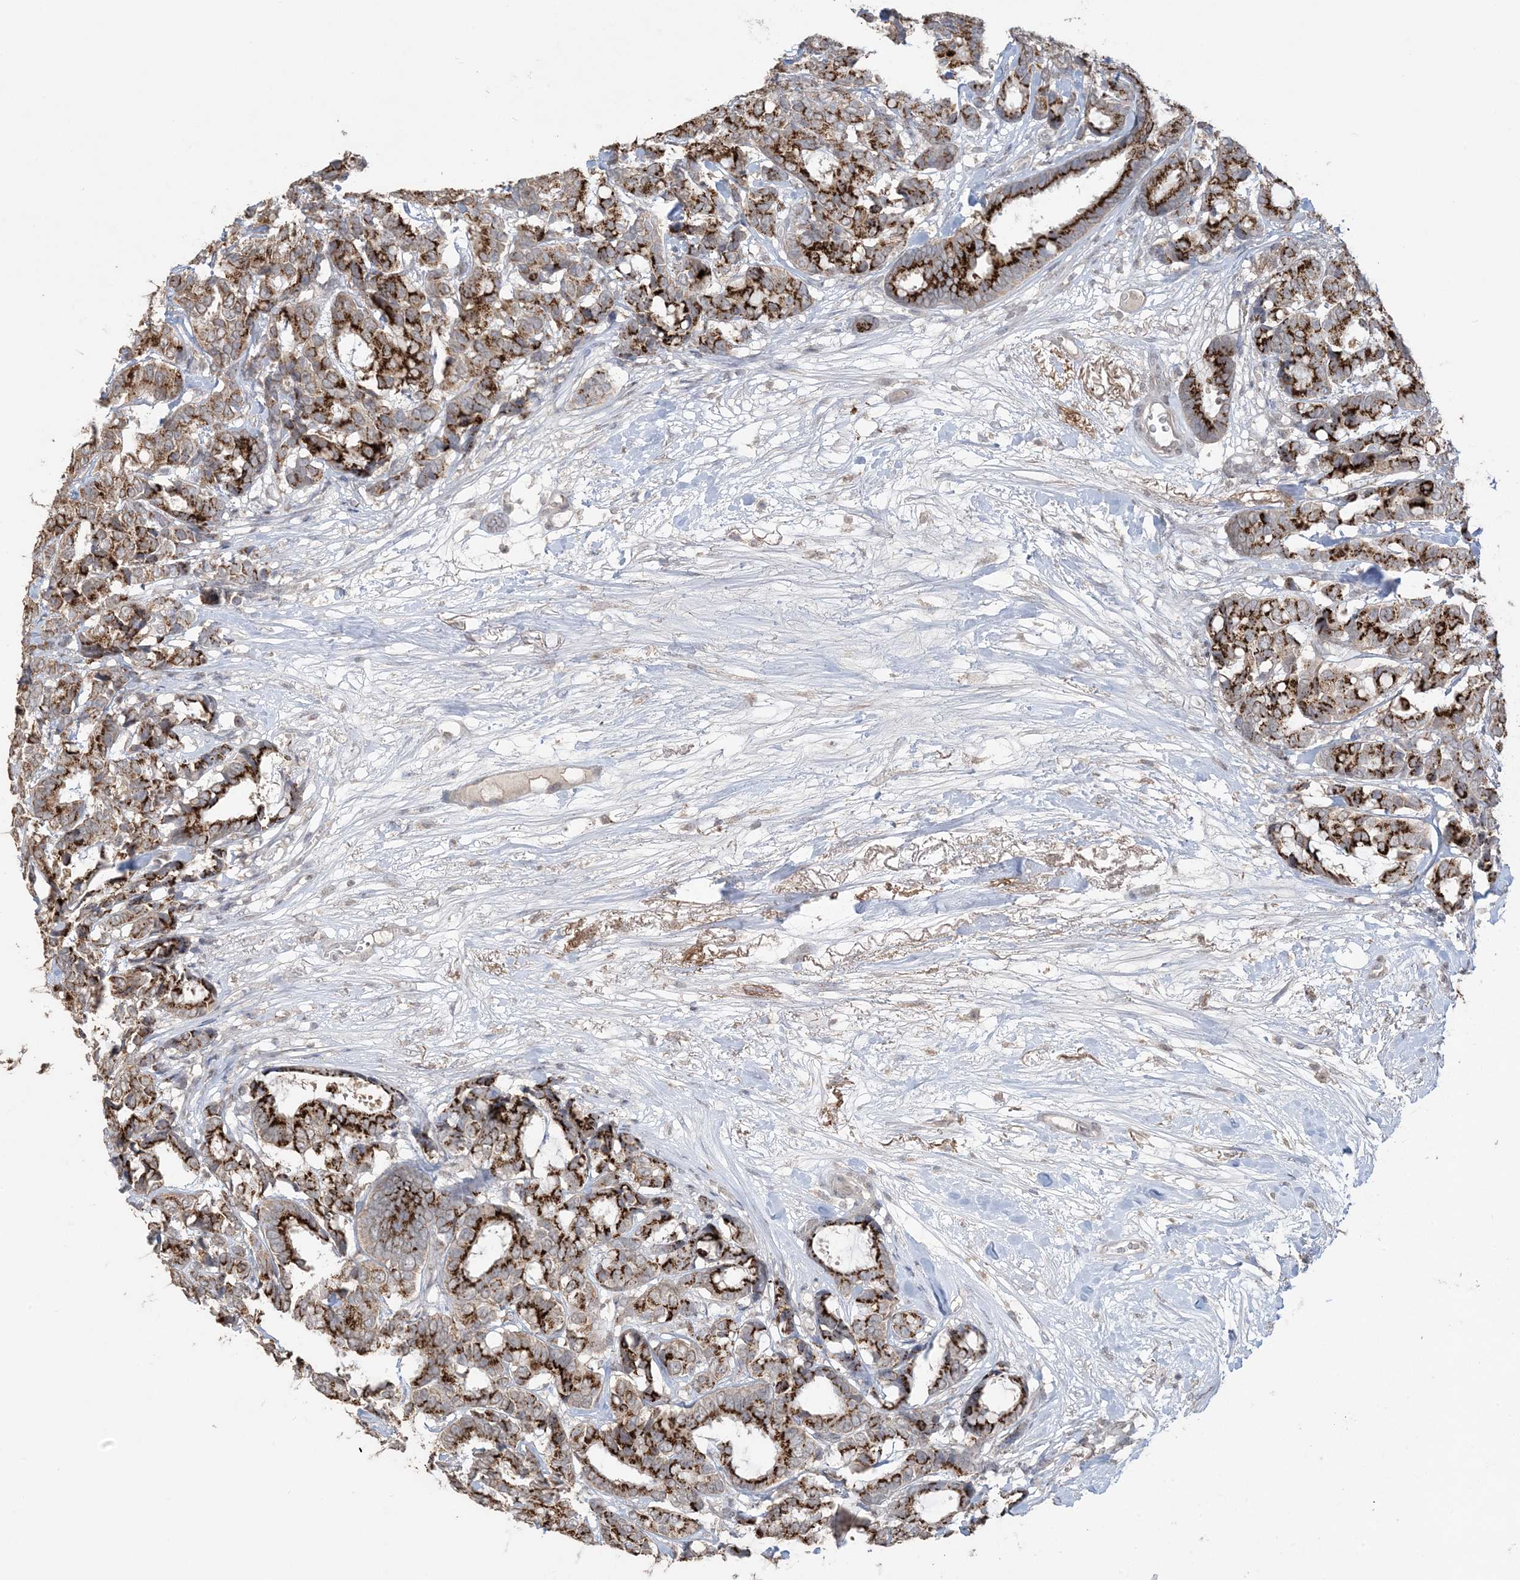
{"staining": {"intensity": "strong", "quantity": ">75%", "location": "cytoplasmic/membranous"}, "tissue": "breast cancer", "cell_type": "Tumor cells", "image_type": "cancer", "snomed": [{"axis": "morphology", "description": "Duct carcinoma"}, {"axis": "topography", "description": "Breast"}], "caption": "Infiltrating ductal carcinoma (breast) tissue demonstrates strong cytoplasmic/membranous expression in about >75% of tumor cells", "gene": "XRN1", "patient": {"sex": "female", "age": 87}}